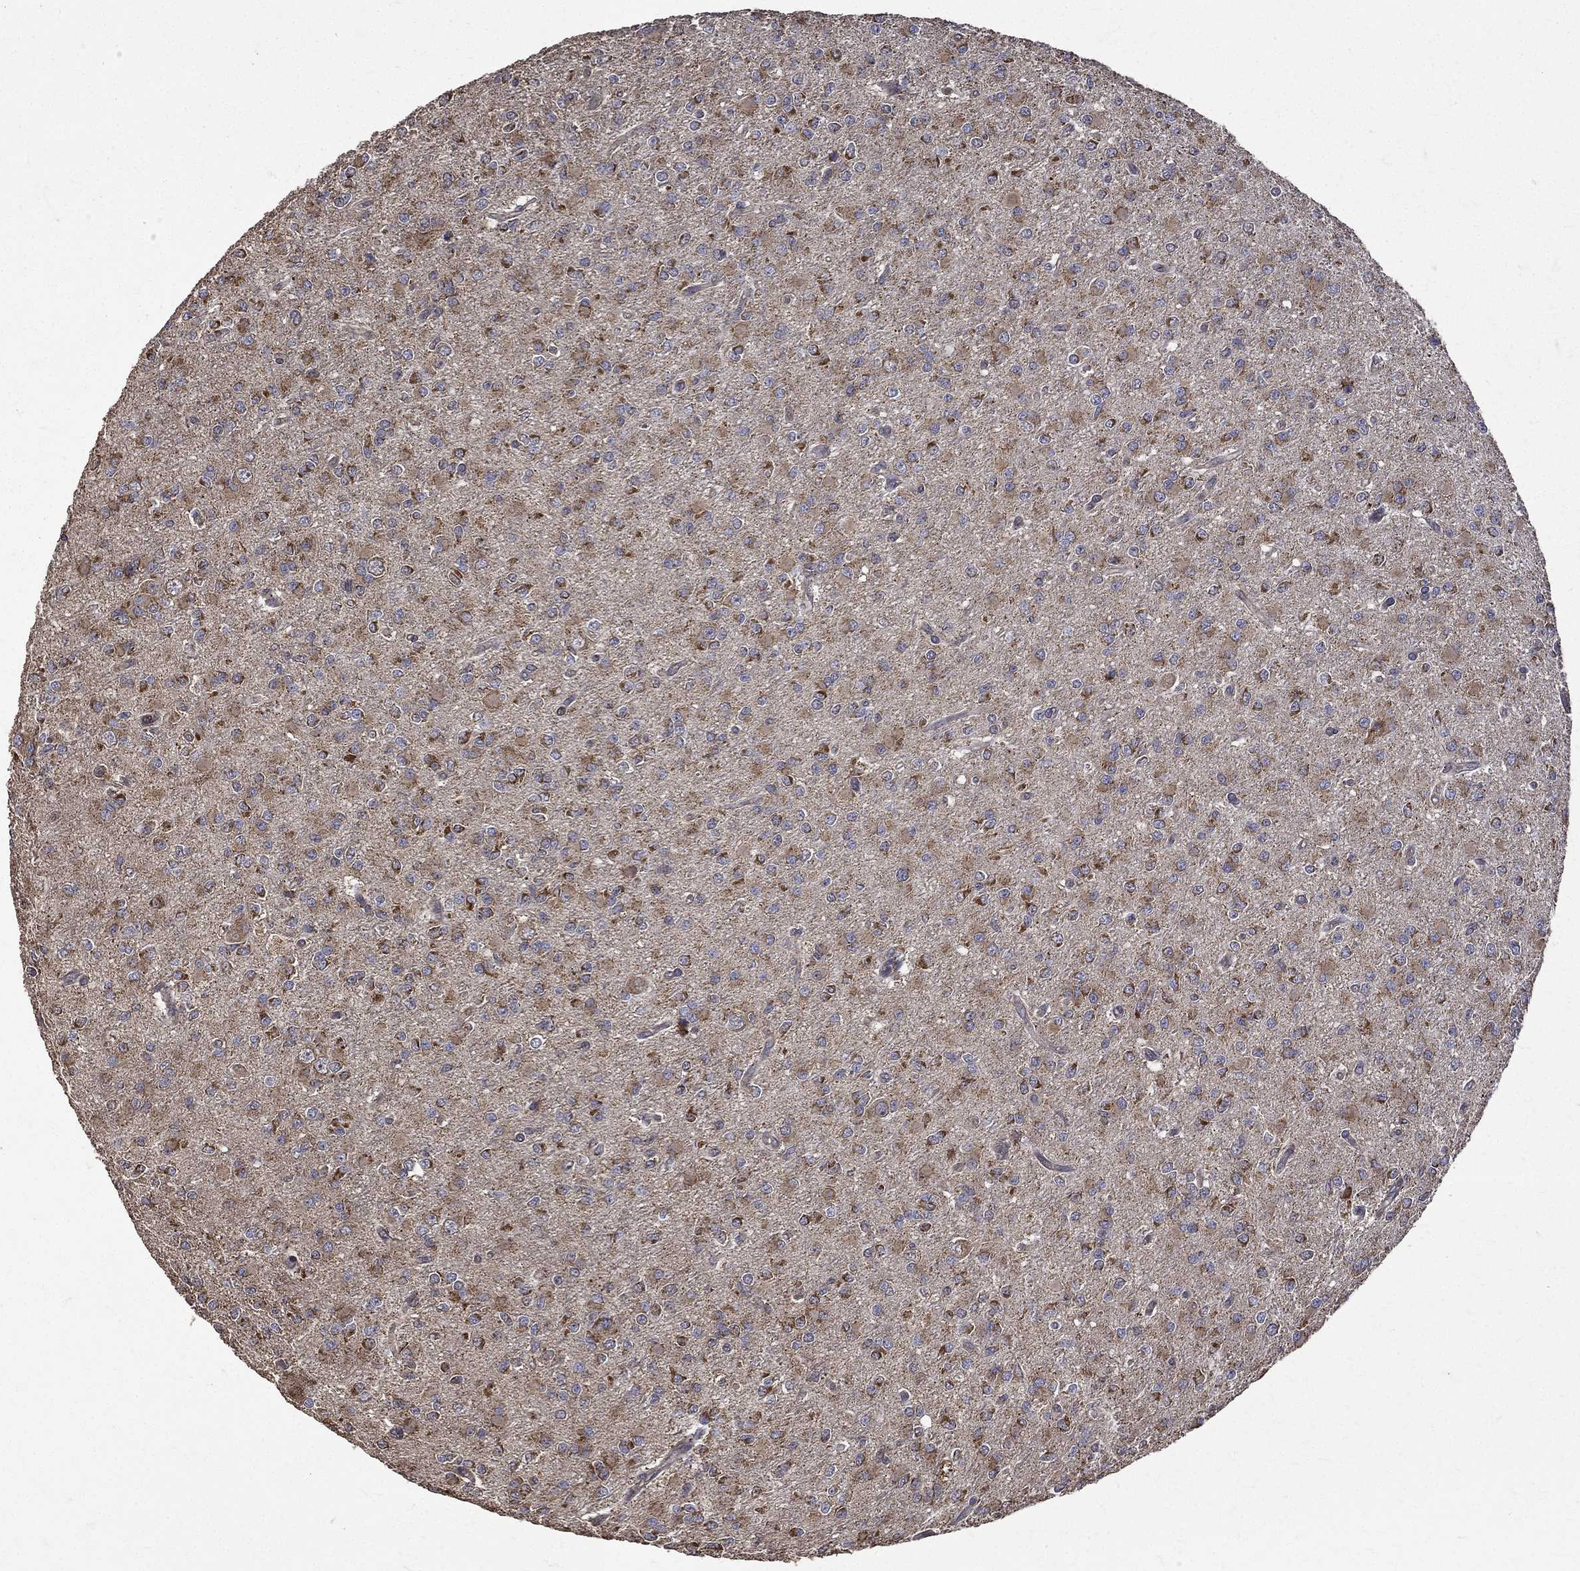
{"staining": {"intensity": "weak", "quantity": "25%-75%", "location": "cytoplasmic/membranous"}, "tissue": "glioma", "cell_type": "Tumor cells", "image_type": "cancer", "snomed": [{"axis": "morphology", "description": "Glioma, malignant, Low grade"}, {"axis": "topography", "description": "Brain"}], "caption": "Immunohistochemistry (IHC) of glioma shows low levels of weak cytoplasmic/membranous staining in approximately 25%-75% of tumor cells.", "gene": "RPGR", "patient": {"sex": "male", "age": 27}}